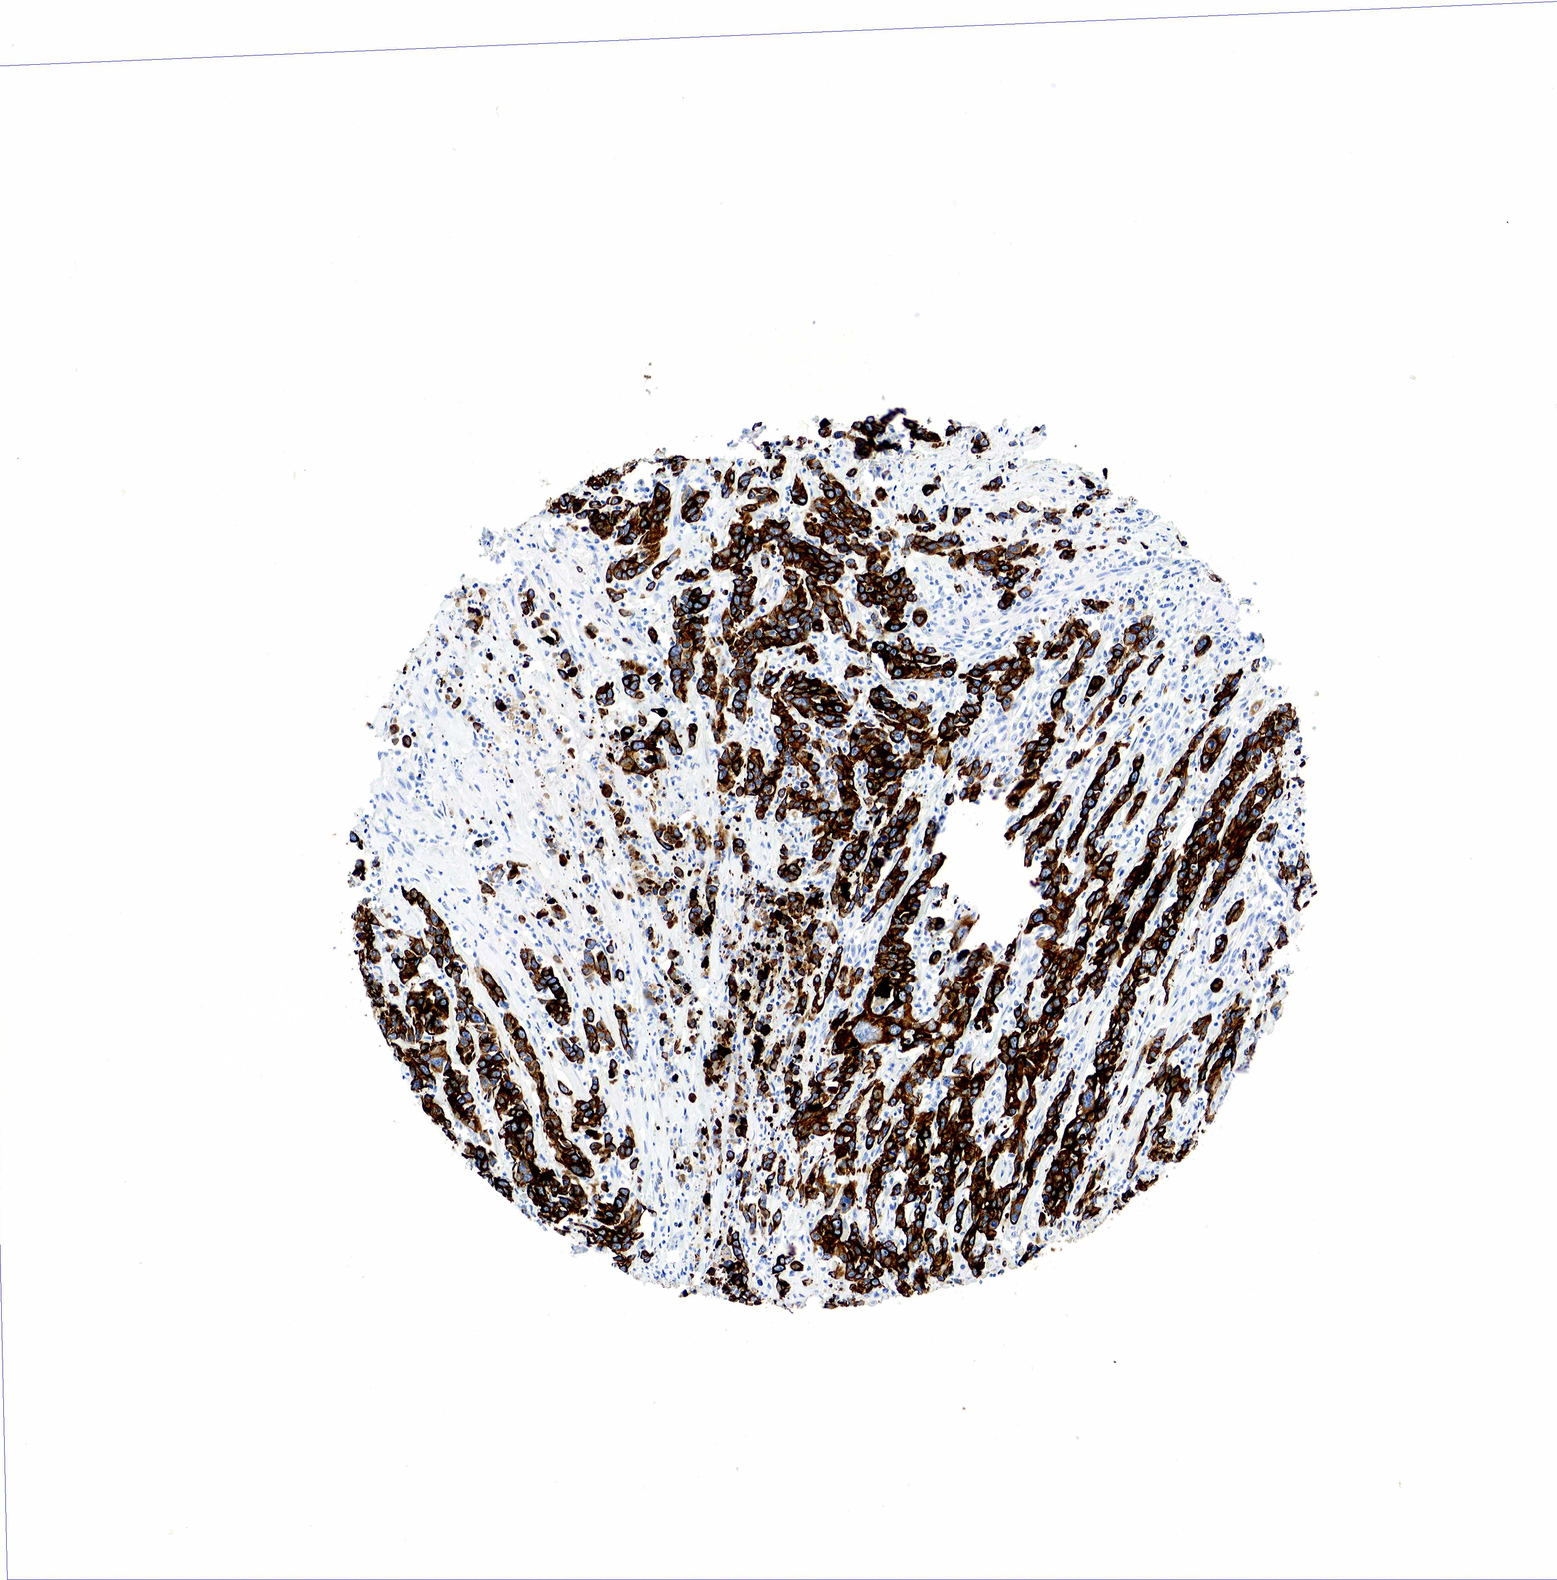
{"staining": {"intensity": "strong", "quantity": ">75%", "location": "cytoplasmic/membranous"}, "tissue": "urothelial cancer", "cell_type": "Tumor cells", "image_type": "cancer", "snomed": [{"axis": "morphology", "description": "Urothelial carcinoma, High grade"}, {"axis": "topography", "description": "Urinary bladder"}], "caption": "Immunohistochemistry photomicrograph of neoplastic tissue: human urothelial carcinoma (high-grade) stained using immunohistochemistry exhibits high levels of strong protein expression localized specifically in the cytoplasmic/membranous of tumor cells, appearing as a cytoplasmic/membranous brown color.", "gene": "KRT18", "patient": {"sex": "male", "age": 86}}